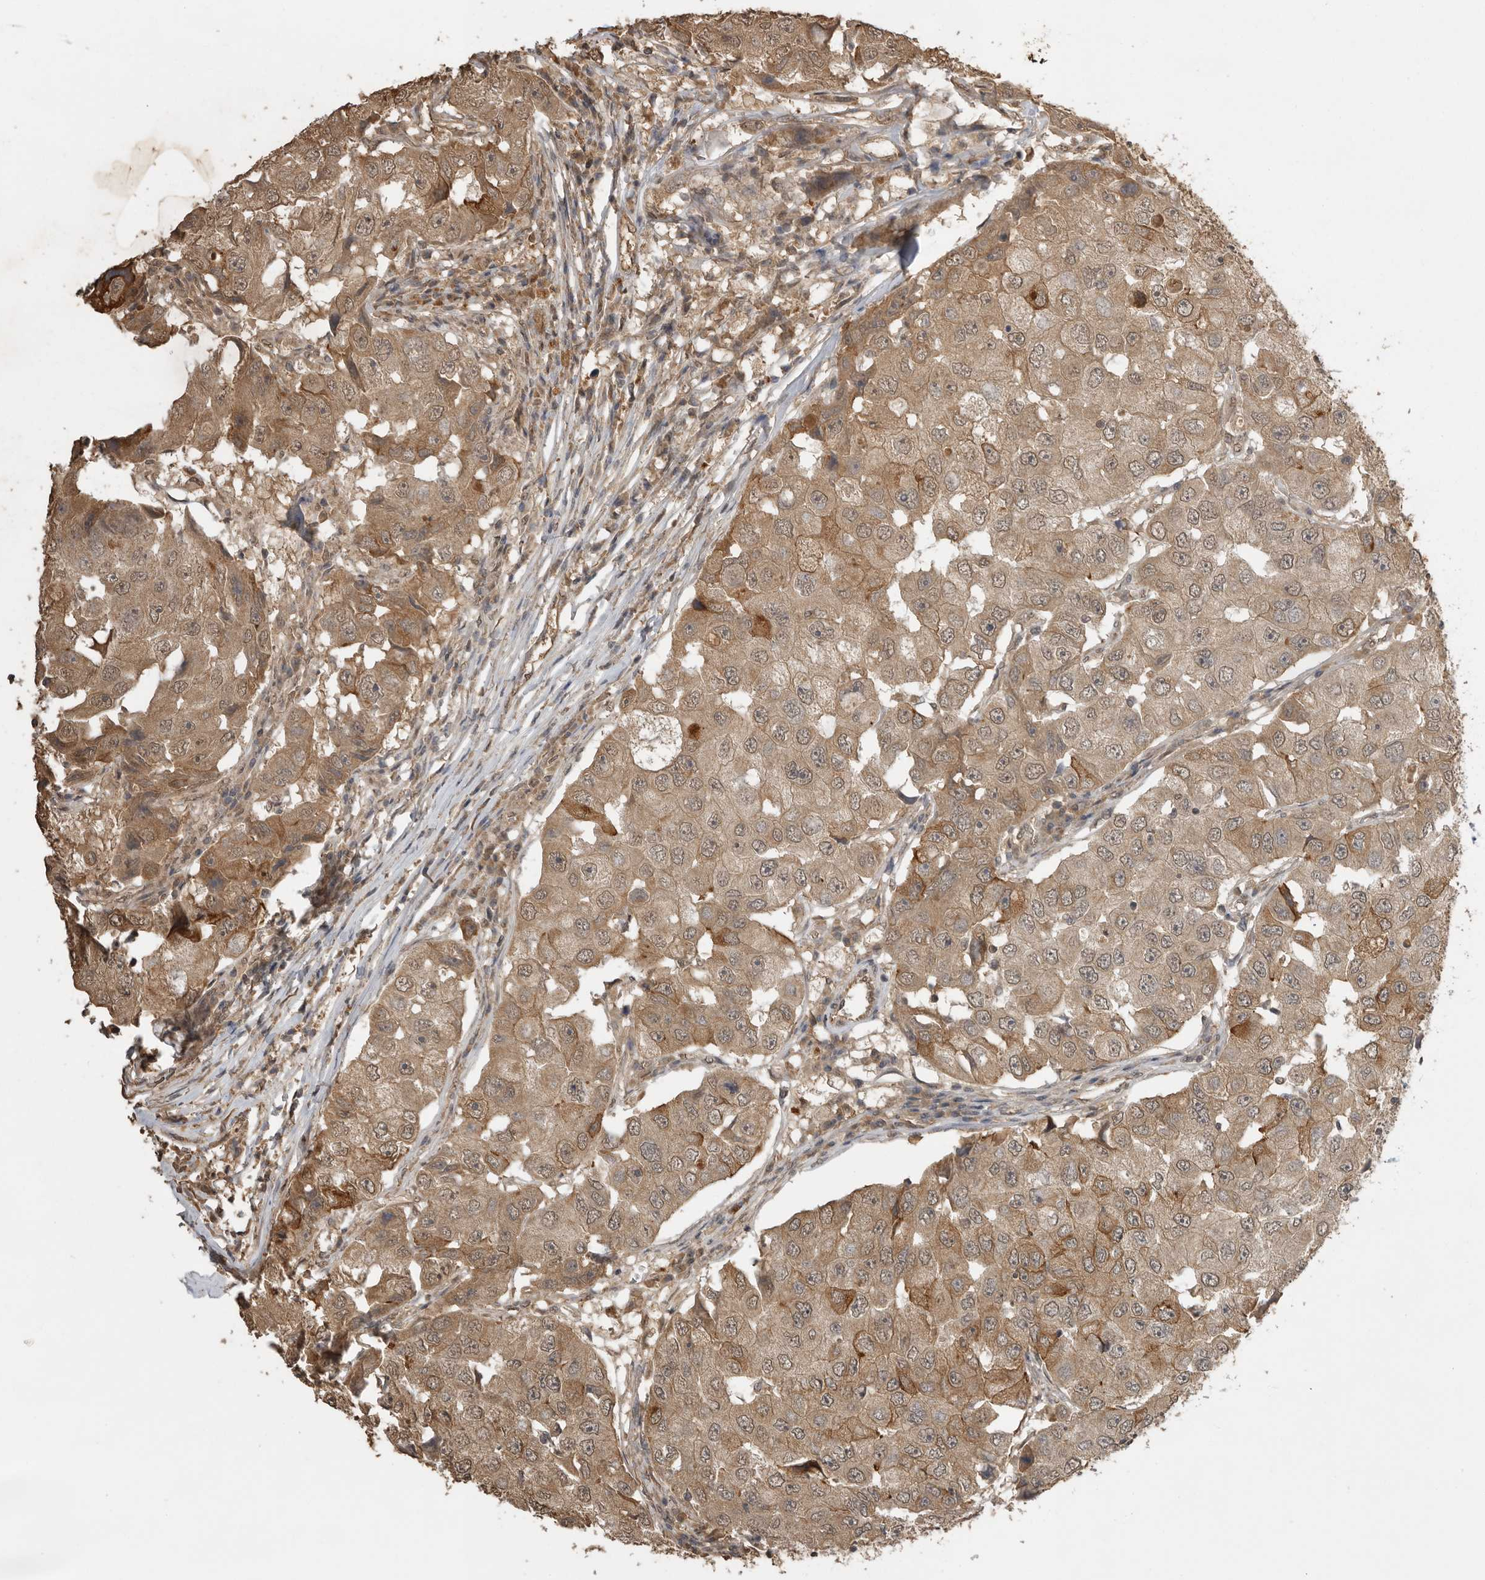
{"staining": {"intensity": "moderate", "quantity": ">75%", "location": "cytoplasmic/membranous,nuclear"}, "tissue": "breast cancer", "cell_type": "Tumor cells", "image_type": "cancer", "snomed": [{"axis": "morphology", "description": "Duct carcinoma"}, {"axis": "topography", "description": "Breast"}], "caption": "Immunohistochemical staining of invasive ductal carcinoma (breast) demonstrates moderate cytoplasmic/membranous and nuclear protein expression in about >75% of tumor cells.", "gene": "JAG2", "patient": {"sex": "female", "age": 27}}